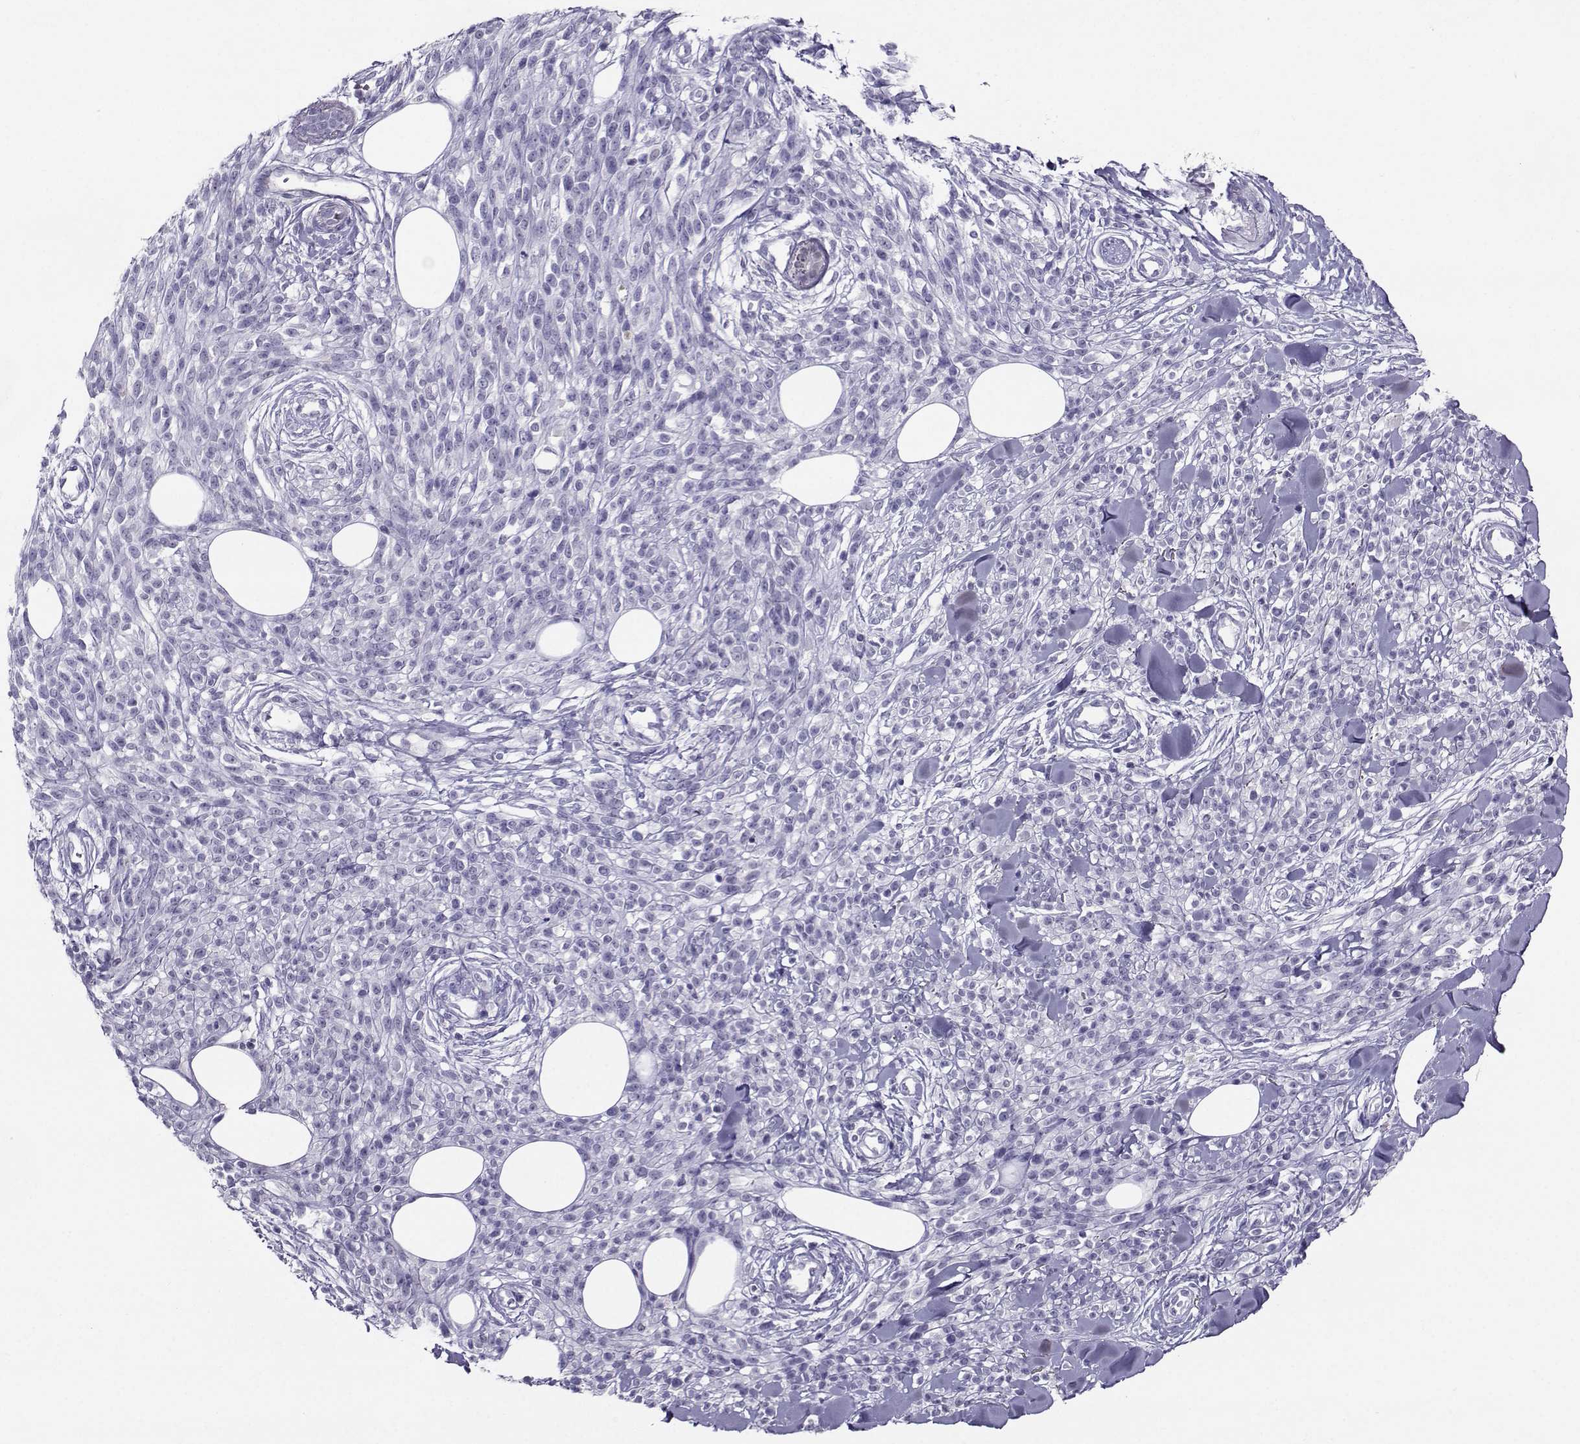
{"staining": {"intensity": "negative", "quantity": "none", "location": "none"}, "tissue": "melanoma", "cell_type": "Tumor cells", "image_type": "cancer", "snomed": [{"axis": "morphology", "description": "Malignant melanoma, NOS"}, {"axis": "topography", "description": "Skin"}, {"axis": "topography", "description": "Skin of trunk"}], "caption": "A histopathology image of human melanoma is negative for staining in tumor cells. (DAB (3,3'-diaminobenzidine) immunohistochemistry (IHC) visualized using brightfield microscopy, high magnification).", "gene": "PGK1", "patient": {"sex": "male", "age": 74}}